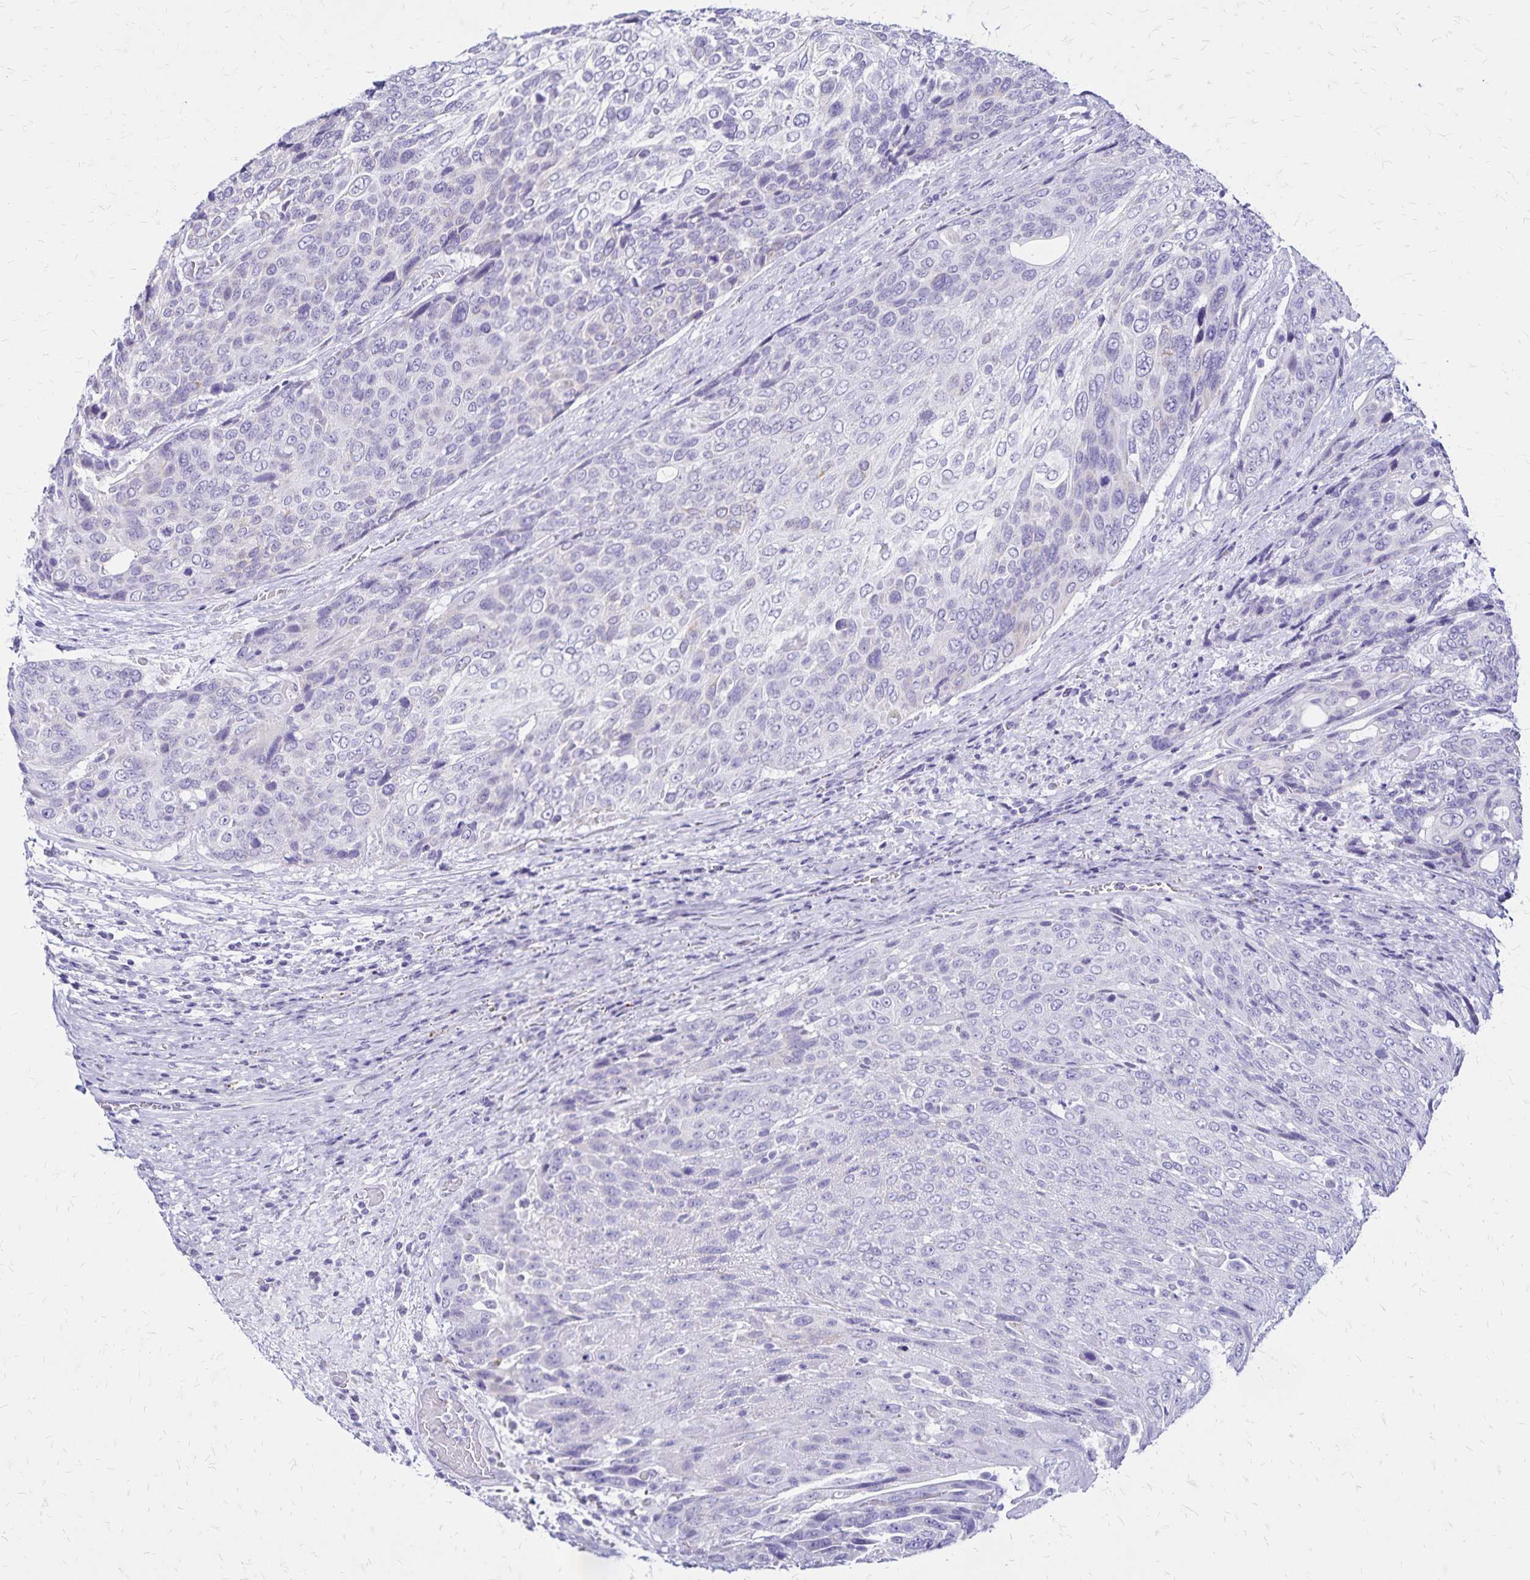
{"staining": {"intensity": "negative", "quantity": "none", "location": "none"}, "tissue": "urothelial cancer", "cell_type": "Tumor cells", "image_type": "cancer", "snomed": [{"axis": "morphology", "description": "Urothelial carcinoma, High grade"}, {"axis": "topography", "description": "Urinary bladder"}], "caption": "There is no significant positivity in tumor cells of urothelial cancer. (DAB immunohistochemistry (IHC), high magnification).", "gene": "LIN28B", "patient": {"sex": "female", "age": 70}}